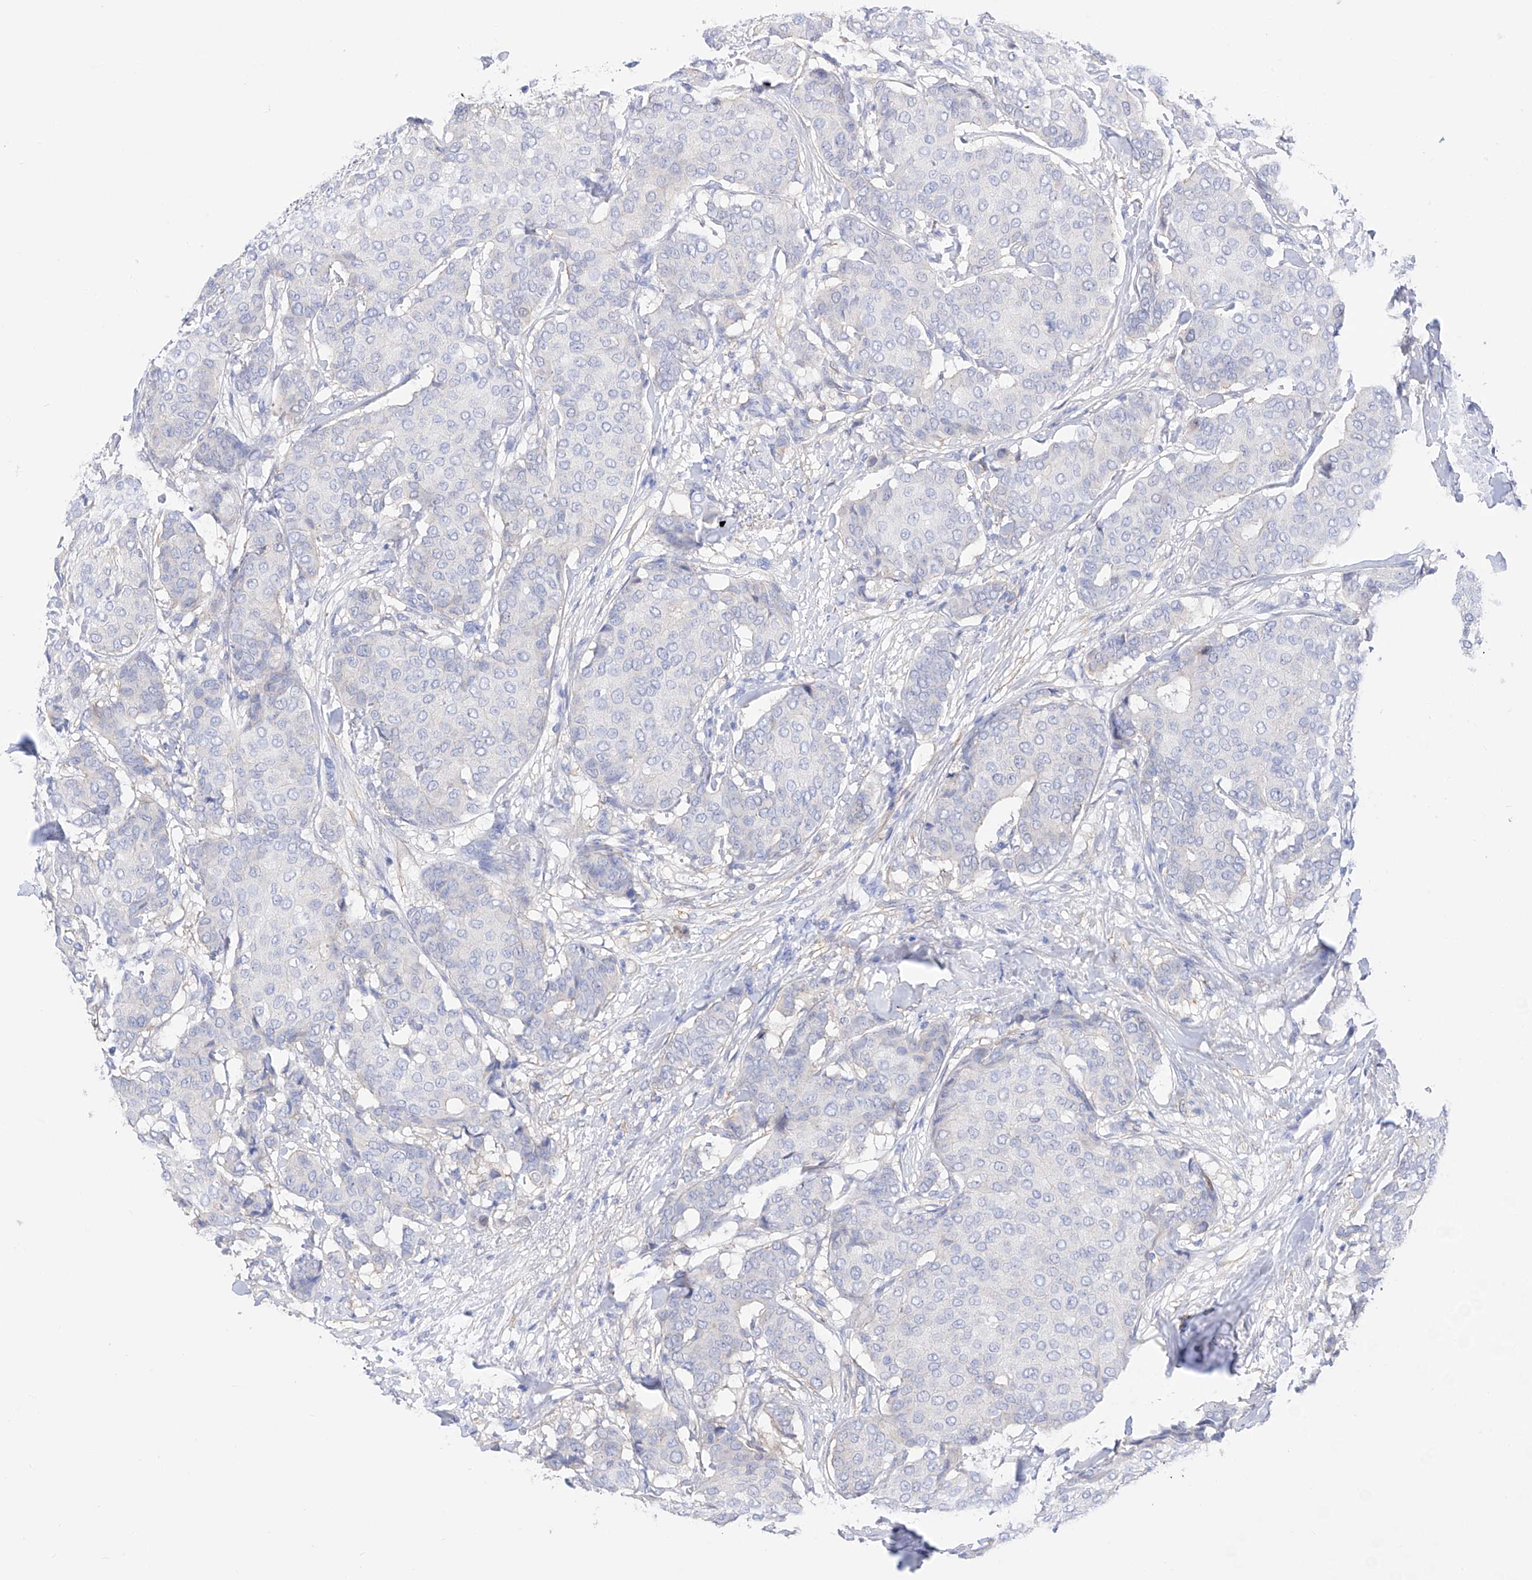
{"staining": {"intensity": "negative", "quantity": "none", "location": "none"}, "tissue": "breast cancer", "cell_type": "Tumor cells", "image_type": "cancer", "snomed": [{"axis": "morphology", "description": "Duct carcinoma"}, {"axis": "topography", "description": "Breast"}], "caption": "A histopathology image of human breast cancer (intraductal carcinoma) is negative for staining in tumor cells.", "gene": "TRPC7", "patient": {"sex": "female", "age": 75}}